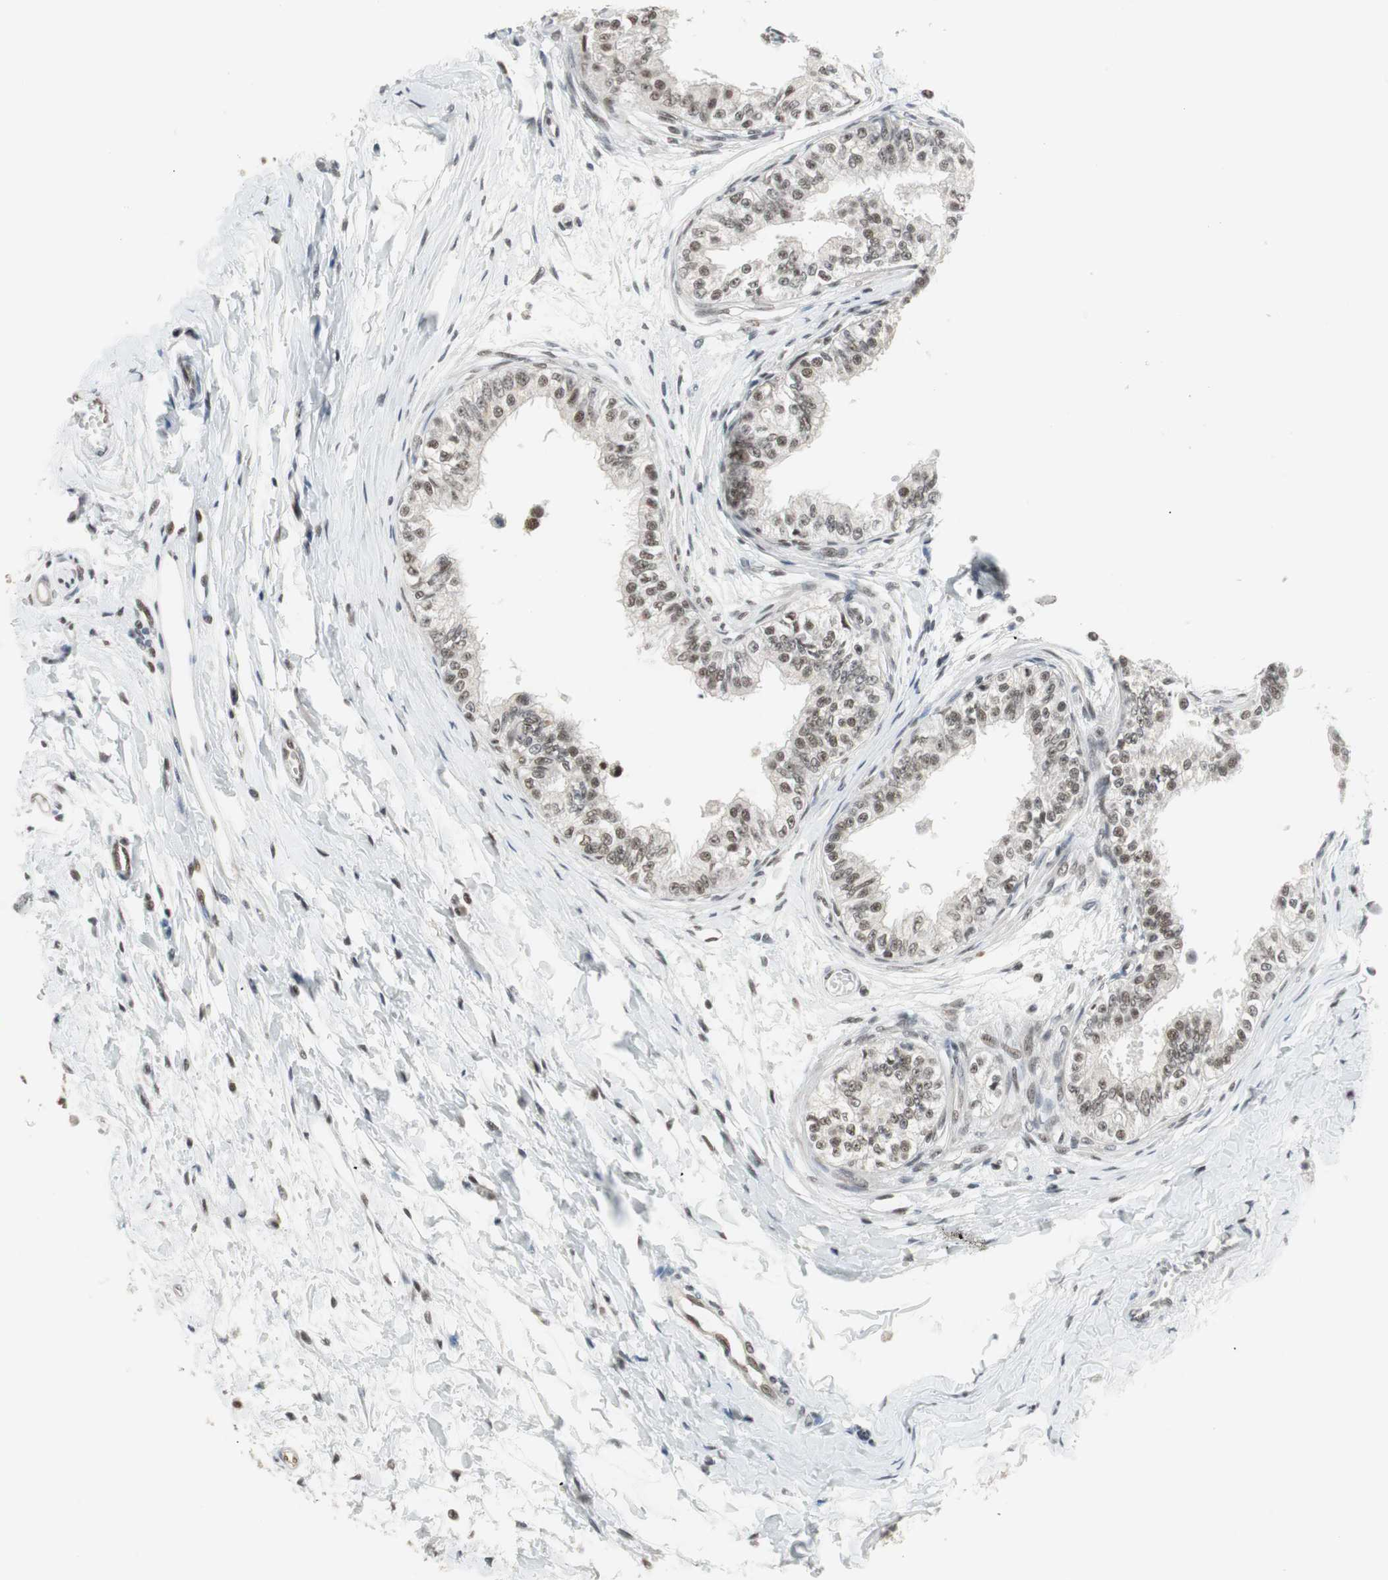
{"staining": {"intensity": "strong", "quantity": ">75%", "location": "nuclear"}, "tissue": "epididymis", "cell_type": "Glandular cells", "image_type": "normal", "snomed": [{"axis": "morphology", "description": "Normal tissue, NOS"}, {"axis": "morphology", "description": "Adenocarcinoma, metastatic, NOS"}, {"axis": "topography", "description": "Testis"}, {"axis": "topography", "description": "Epididymis"}], "caption": "A brown stain labels strong nuclear expression of a protein in glandular cells of normal epididymis.", "gene": "RTF1", "patient": {"sex": "male", "age": 26}}